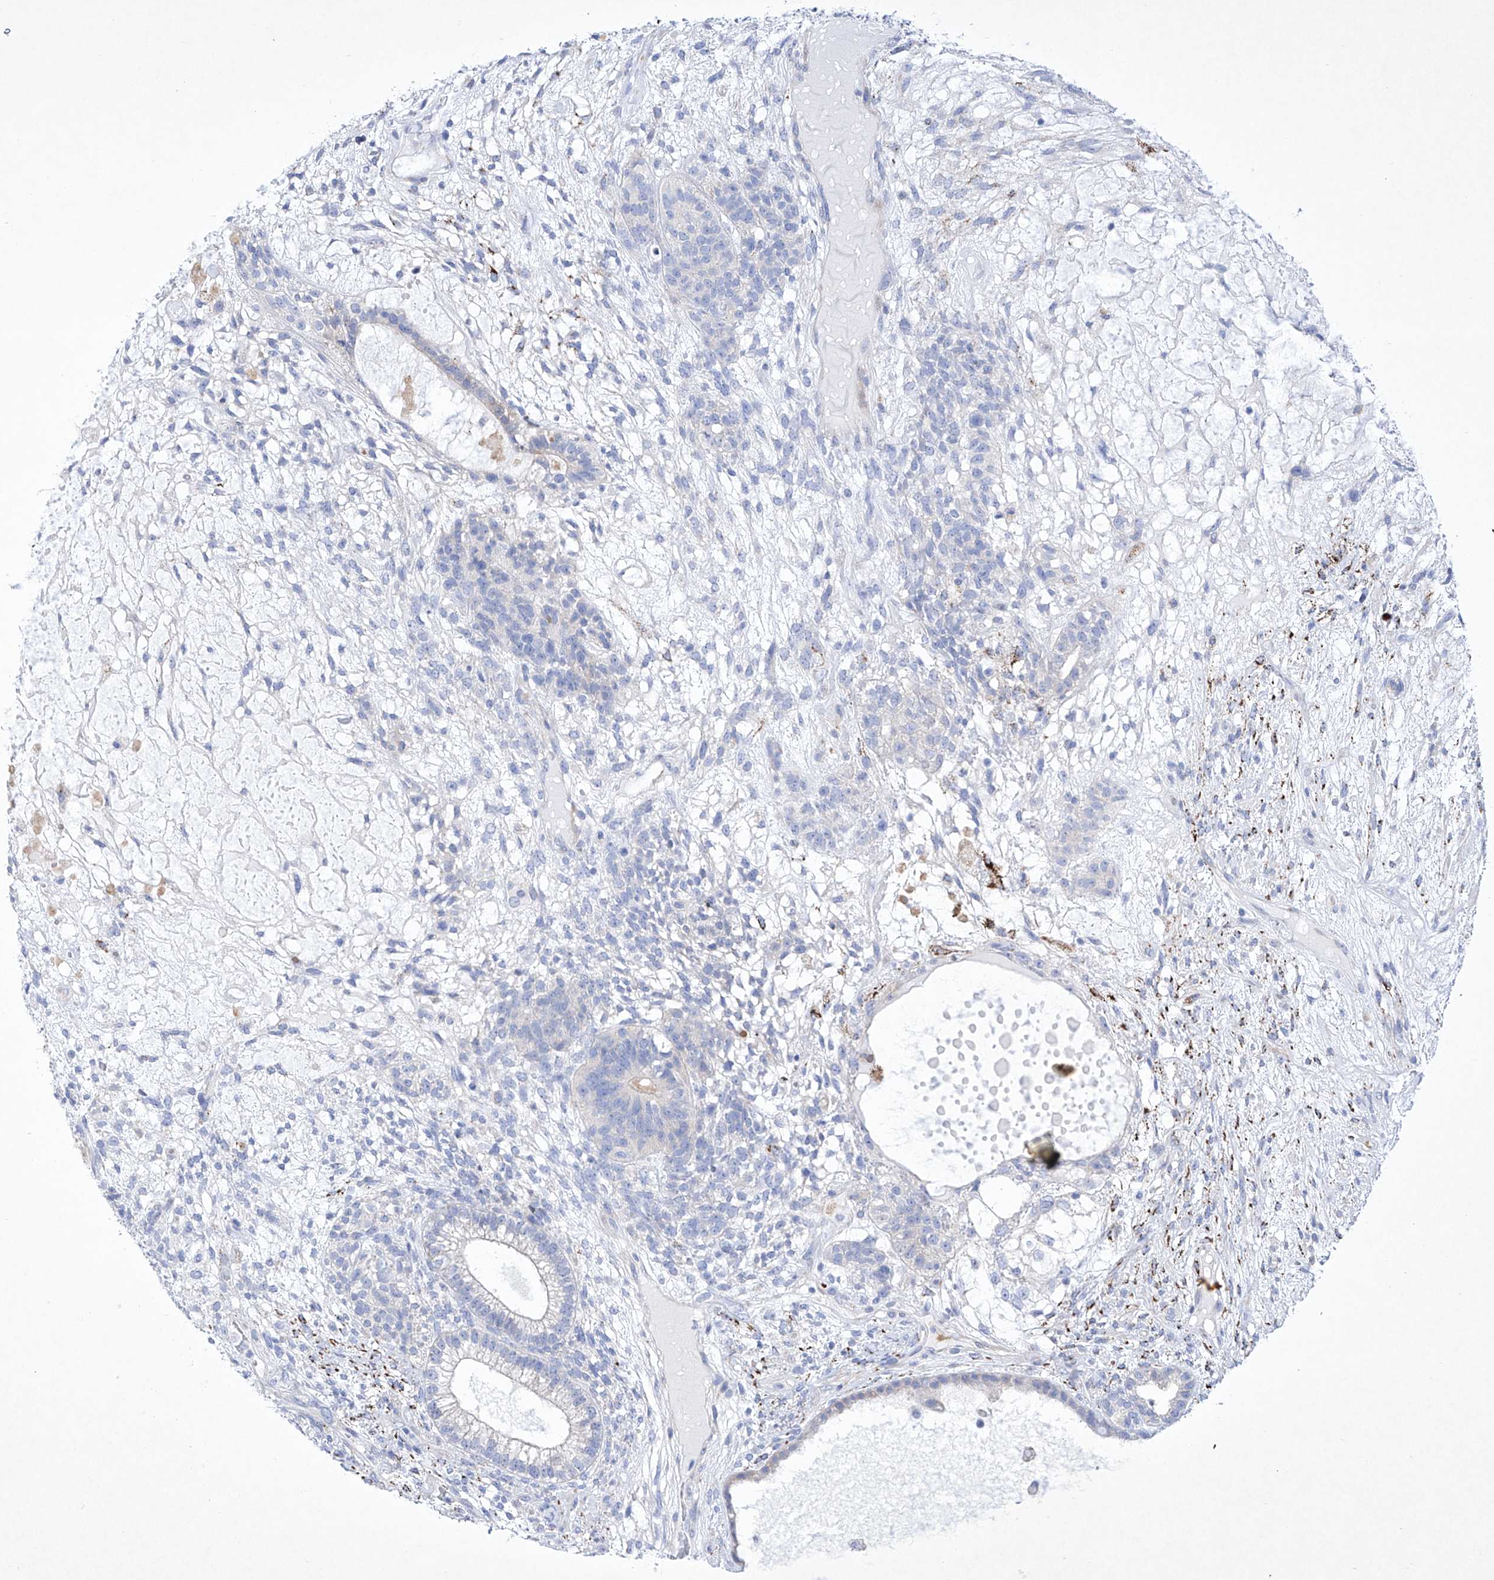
{"staining": {"intensity": "negative", "quantity": "none", "location": "none"}, "tissue": "testis cancer", "cell_type": "Tumor cells", "image_type": "cancer", "snomed": [{"axis": "morphology", "description": "Seminoma, NOS"}, {"axis": "morphology", "description": "Carcinoma, Embryonal, NOS"}, {"axis": "topography", "description": "Testis"}], "caption": "Immunohistochemistry of human testis cancer displays no positivity in tumor cells.", "gene": "C1orf87", "patient": {"sex": "male", "age": 28}}